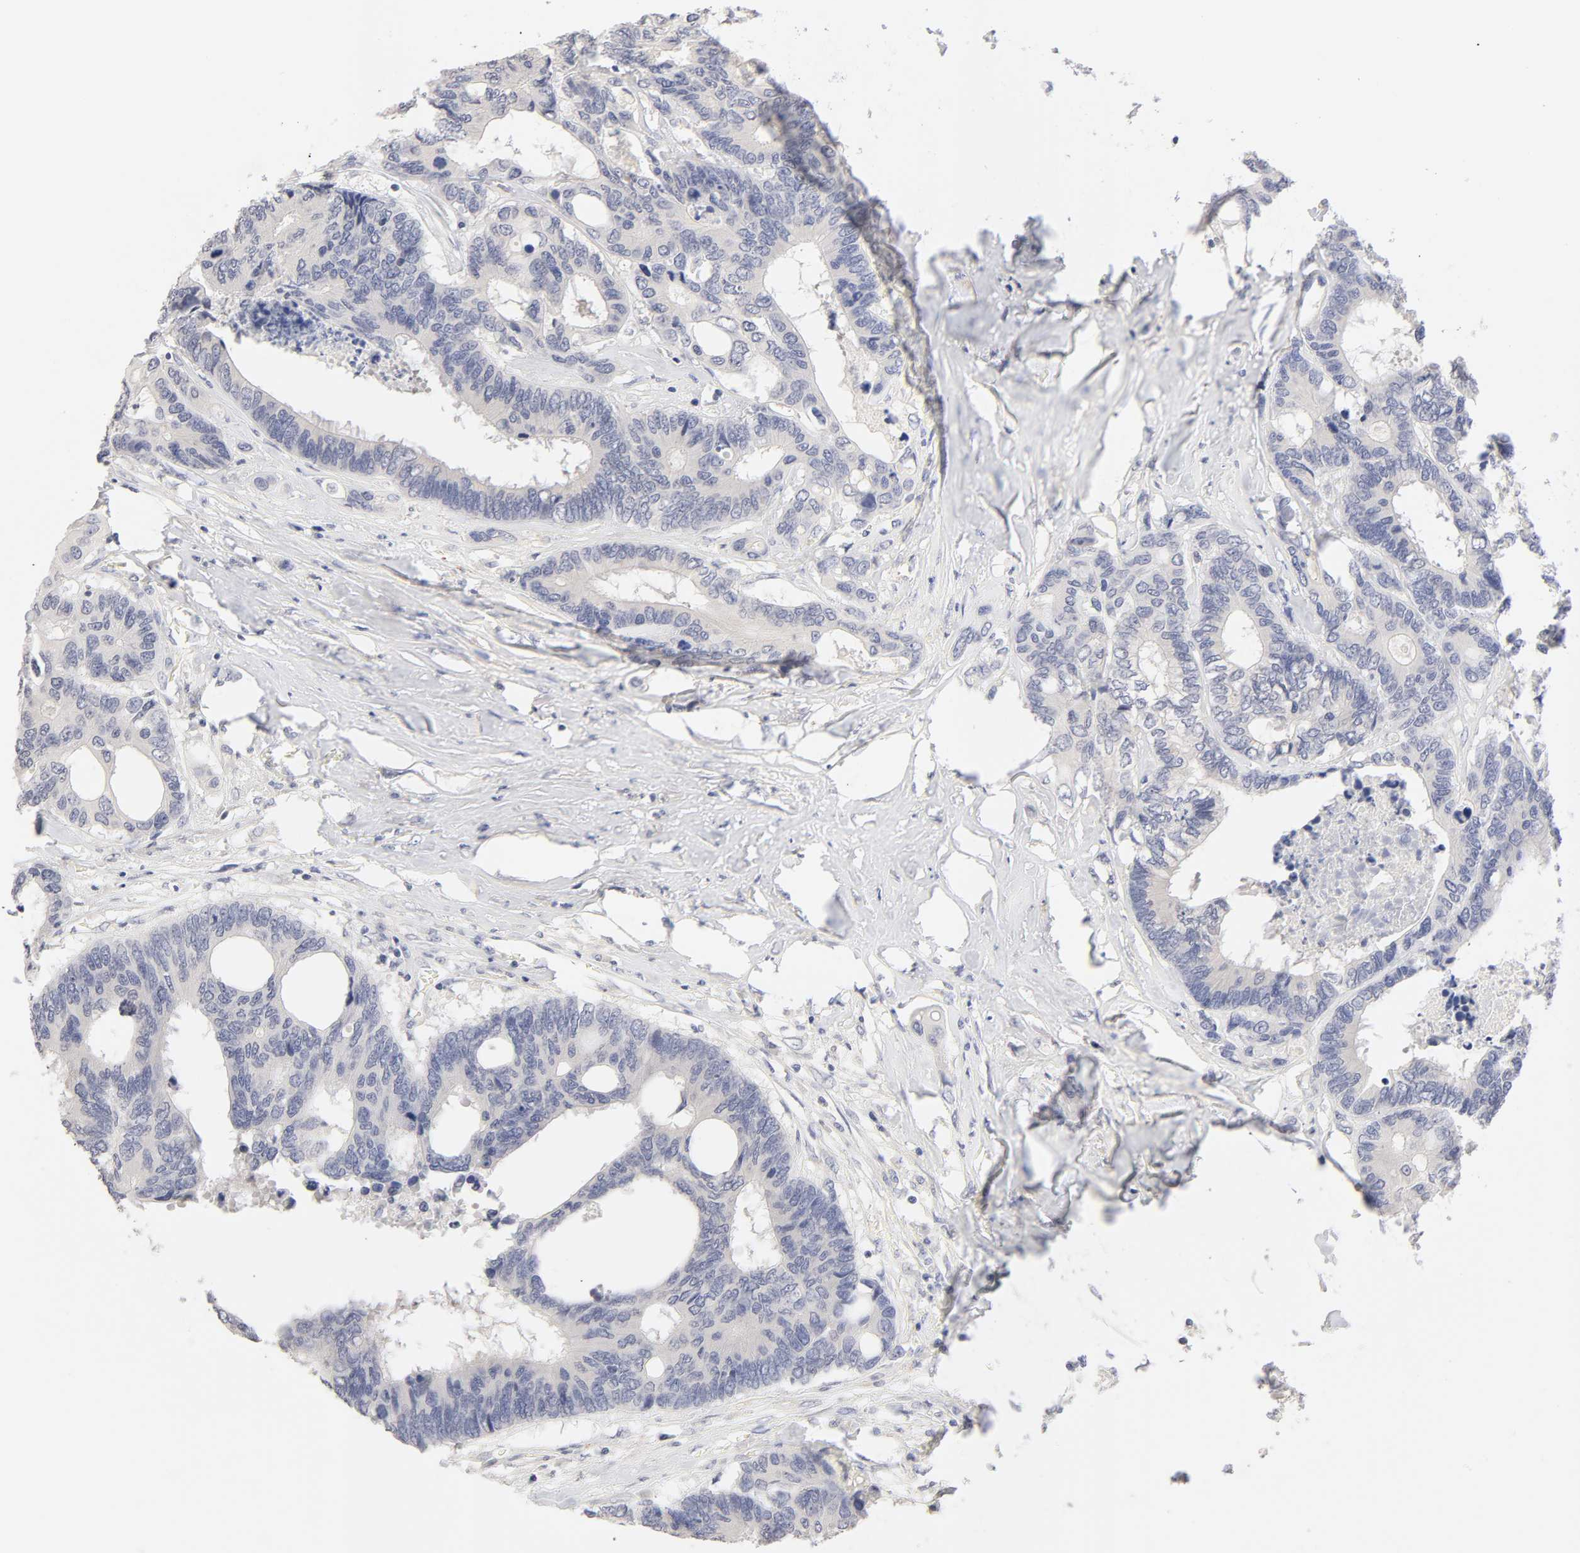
{"staining": {"intensity": "negative", "quantity": "none", "location": "none"}, "tissue": "colorectal cancer", "cell_type": "Tumor cells", "image_type": "cancer", "snomed": [{"axis": "morphology", "description": "Adenocarcinoma, NOS"}, {"axis": "topography", "description": "Rectum"}], "caption": "Tumor cells are negative for protein expression in human colorectal adenocarcinoma.", "gene": "CYP4B1", "patient": {"sex": "male", "age": 55}}